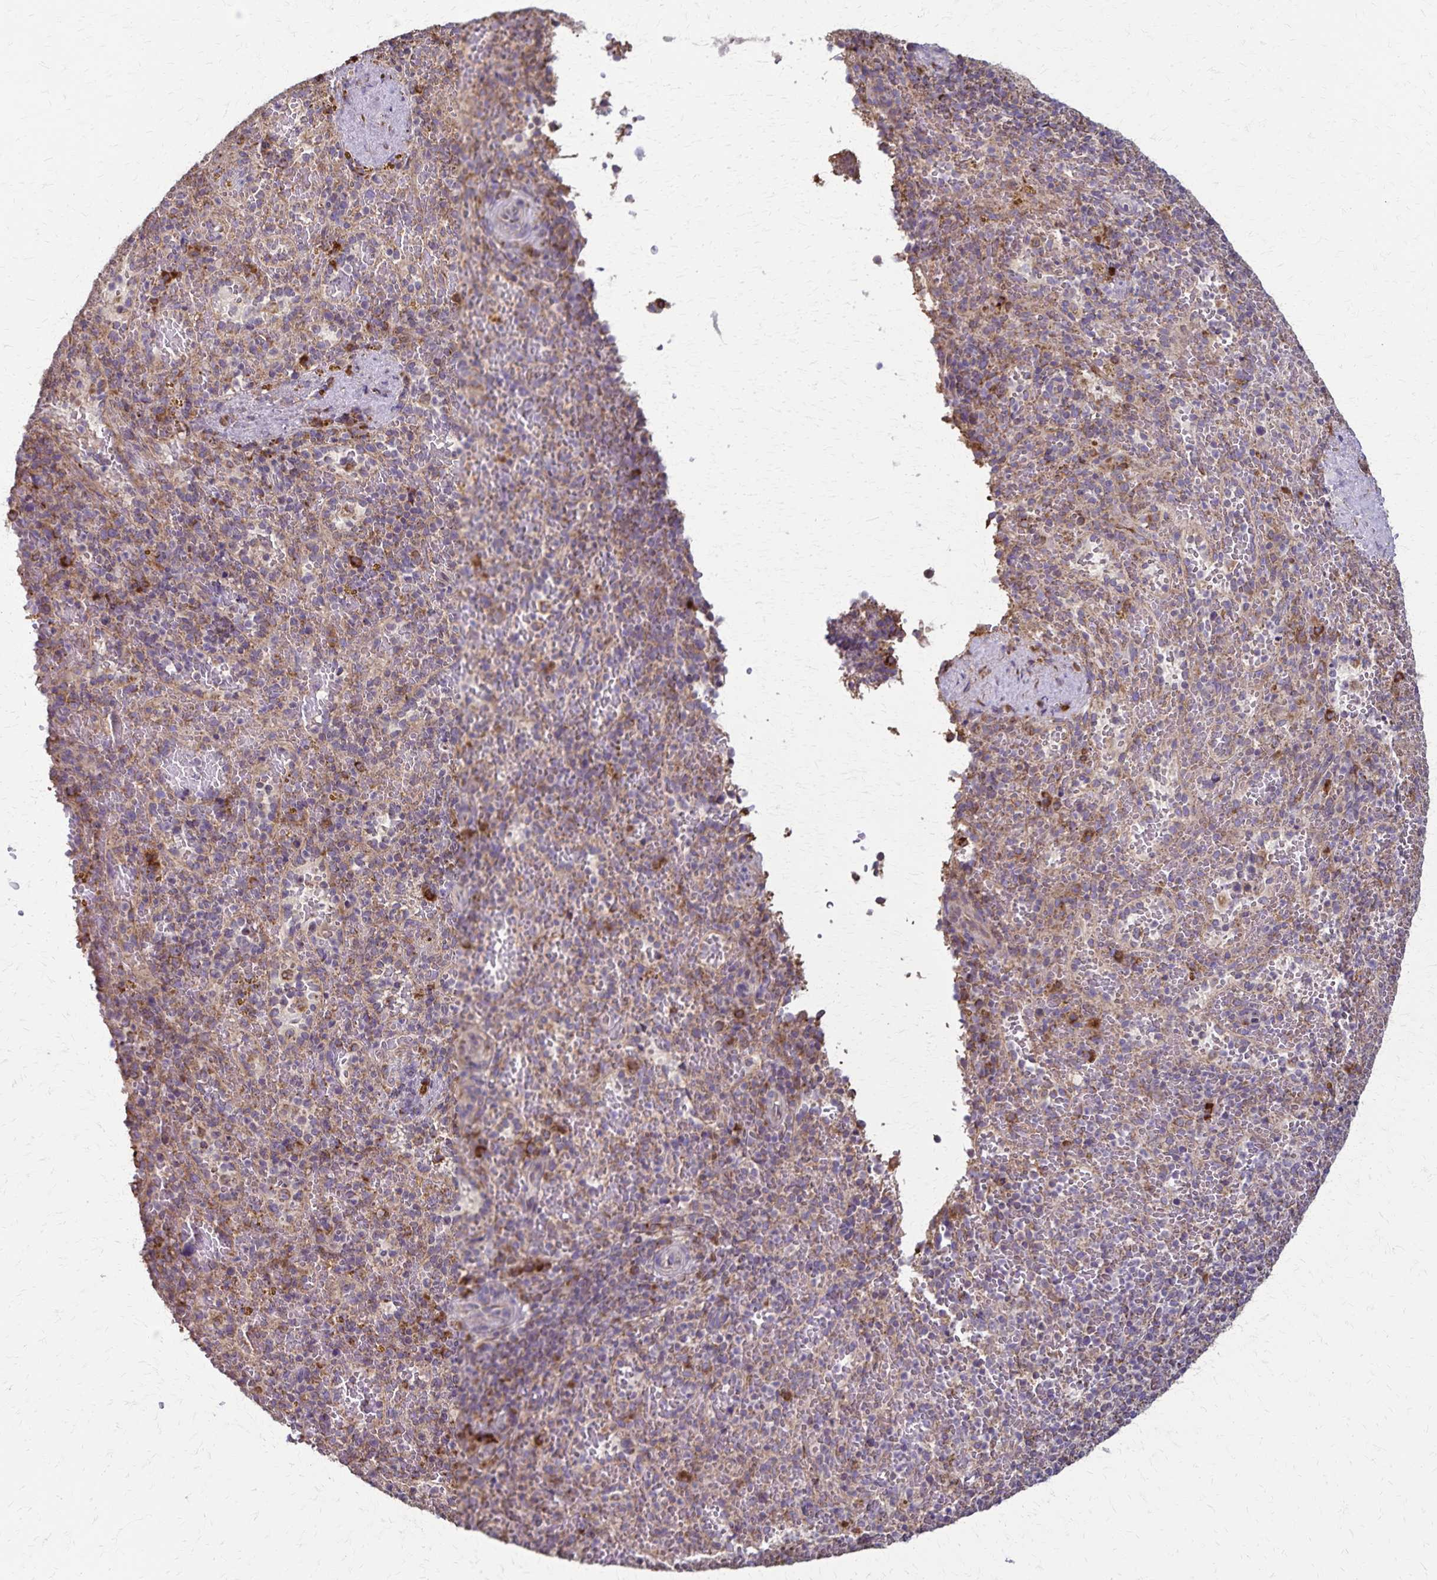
{"staining": {"intensity": "strong", "quantity": "<25%", "location": "cytoplasmic/membranous"}, "tissue": "spleen", "cell_type": "Cells in red pulp", "image_type": "normal", "snomed": [{"axis": "morphology", "description": "Normal tissue, NOS"}, {"axis": "topography", "description": "Spleen"}], "caption": "A medium amount of strong cytoplasmic/membranous staining is identified in approximately <25% of cells in red pulp in normal spleen.", "gene": "RNF10", "patient": {"sex": "female", "age": 50}}